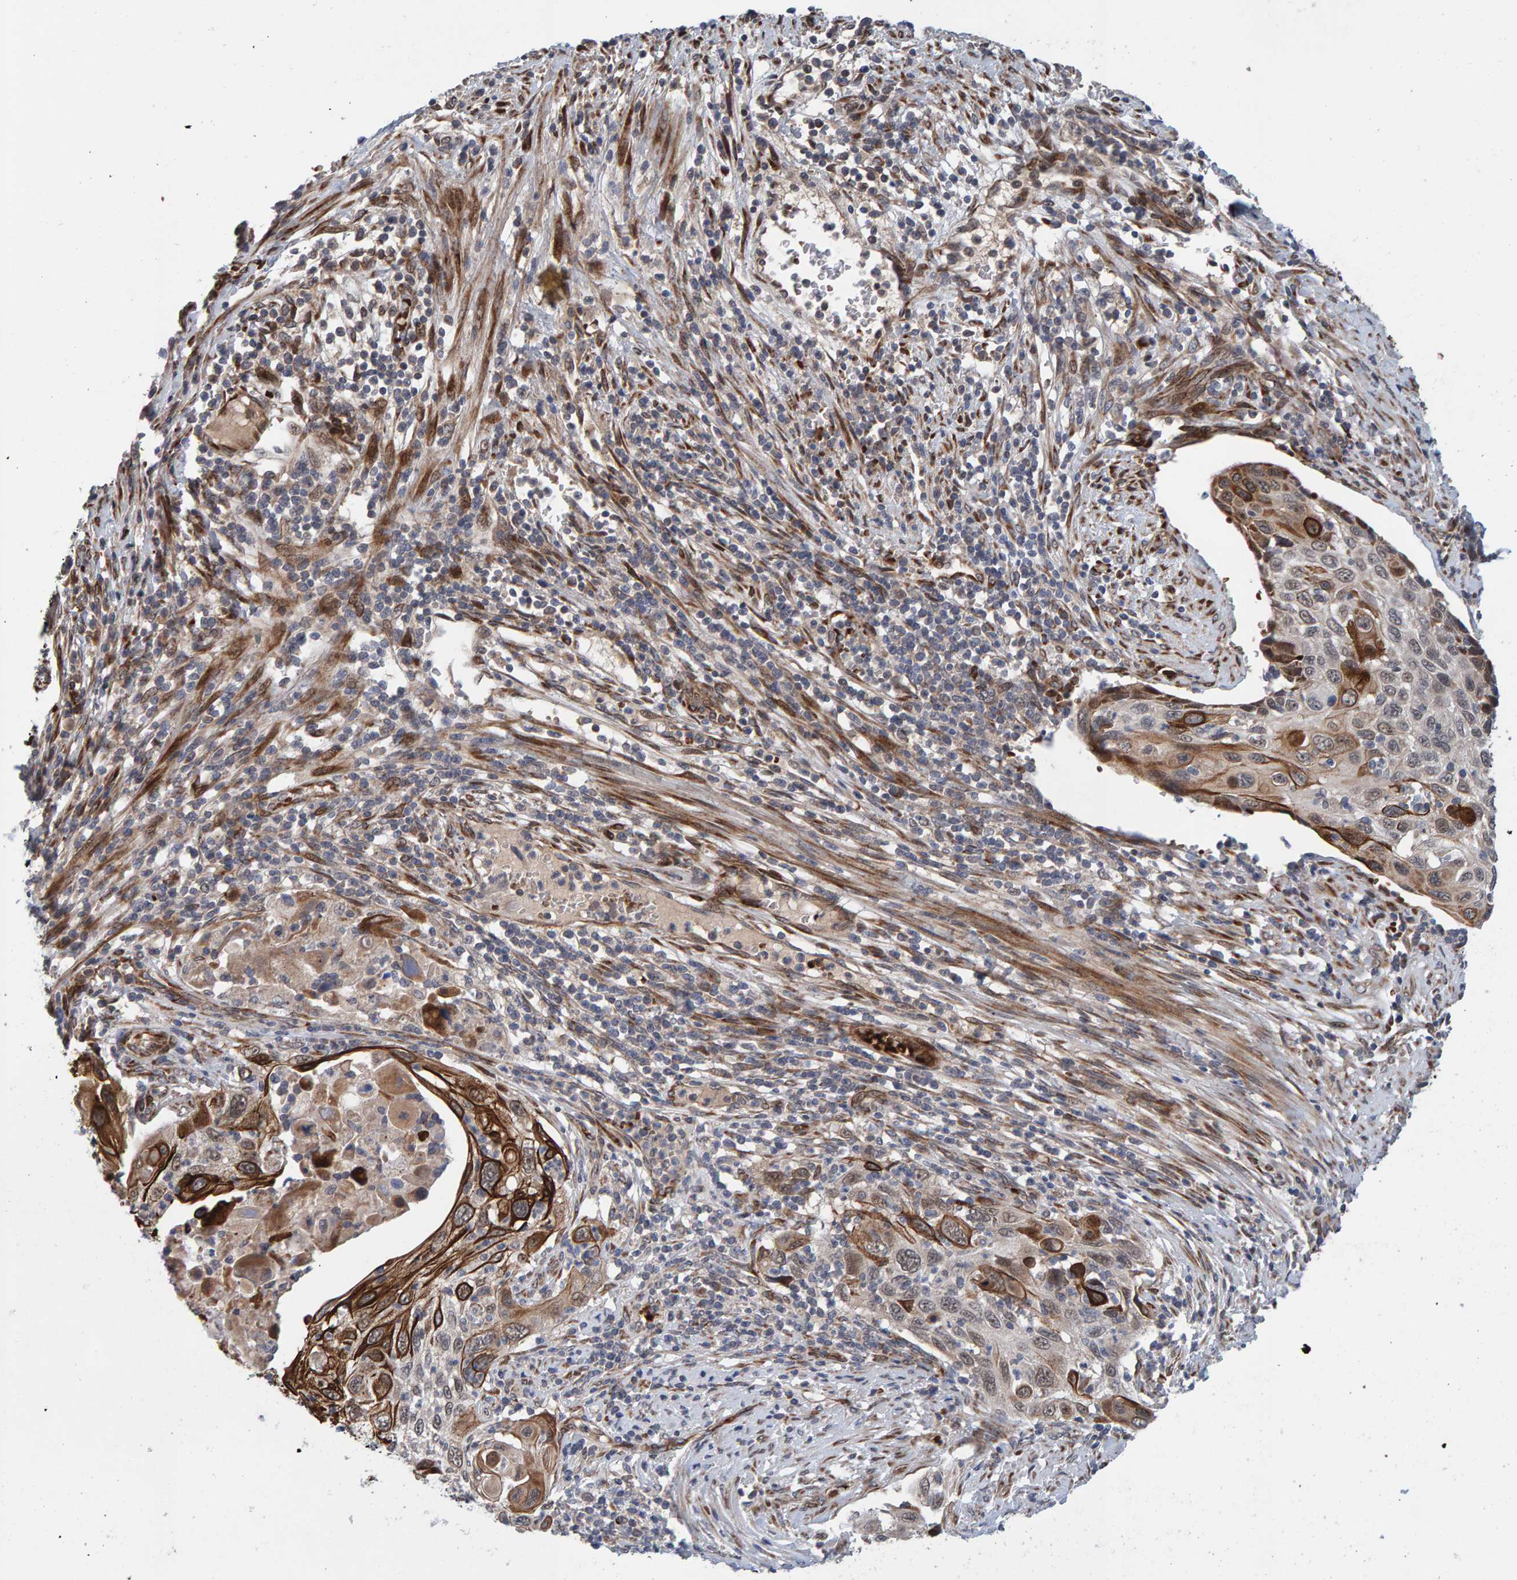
{"staining": {"intensity": "strong", "quantity": ">75%", "location": "cytoplasmic/membranous"}, "tissue": "cervical cancer", "cell_type": "Tumor cells", "image_type": "cancer", "snomed": [{"axis": "morphology", "description": "Squamous cell carcinoma, NOS"}, {"axis": "topography", "description": "Cervix"}], "caption": "Immunohistochemistry image of neoplastic tissue: human cervical squamous cell carcinoma stained using IHC exhibits high levels of strong protein expression localized specifically in the cytoplasmic/membranous of tumor cells, appearing as a cytoplasmic/membranous brown color.", "gene": "MFSD6L", "patient": {"sex": "female", "age": 70}}